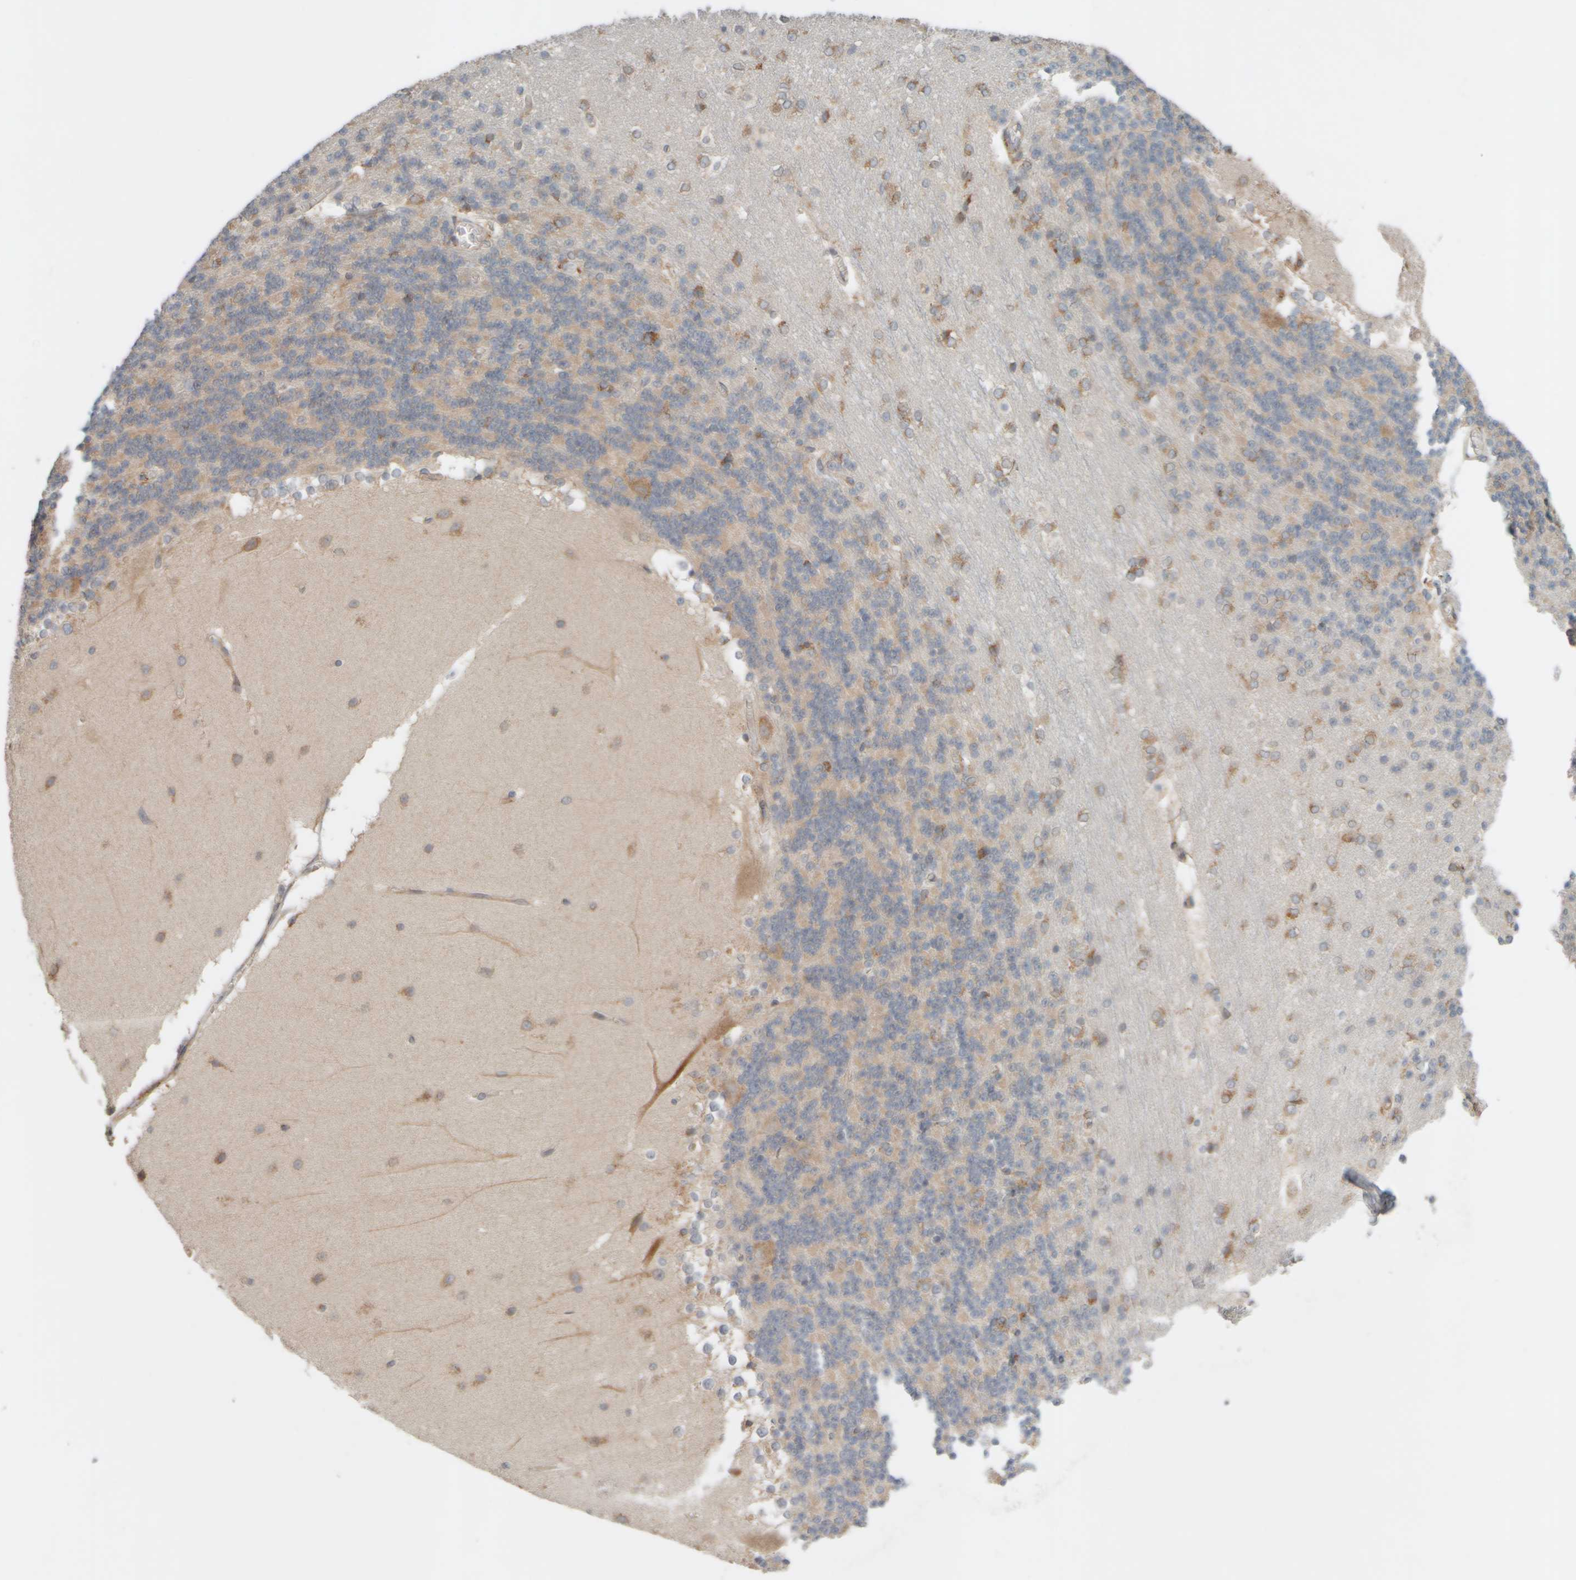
{"staining": {"intensity": "weak", "quantity": "<25%", "location": "cytoplasmic/membranous"}, "tissue": "cerebellum", "cell_type": "Cells in granular layer", "image_type": "normal", "snomed": [{"axis": "morphology", "description": "Normal tissue, NOS"}, {"axis": "topography", "description": "Cerebellum"}], "caption": "Image shows no protein staining in cells in granular layer of benign cerebellum. (Brightfield microscopy of DAB (3,3'-diaminobenzidine) IHC at high magnification).", "gene": "EIF2B3", "patient": {"sex": "female", "age": 19}}